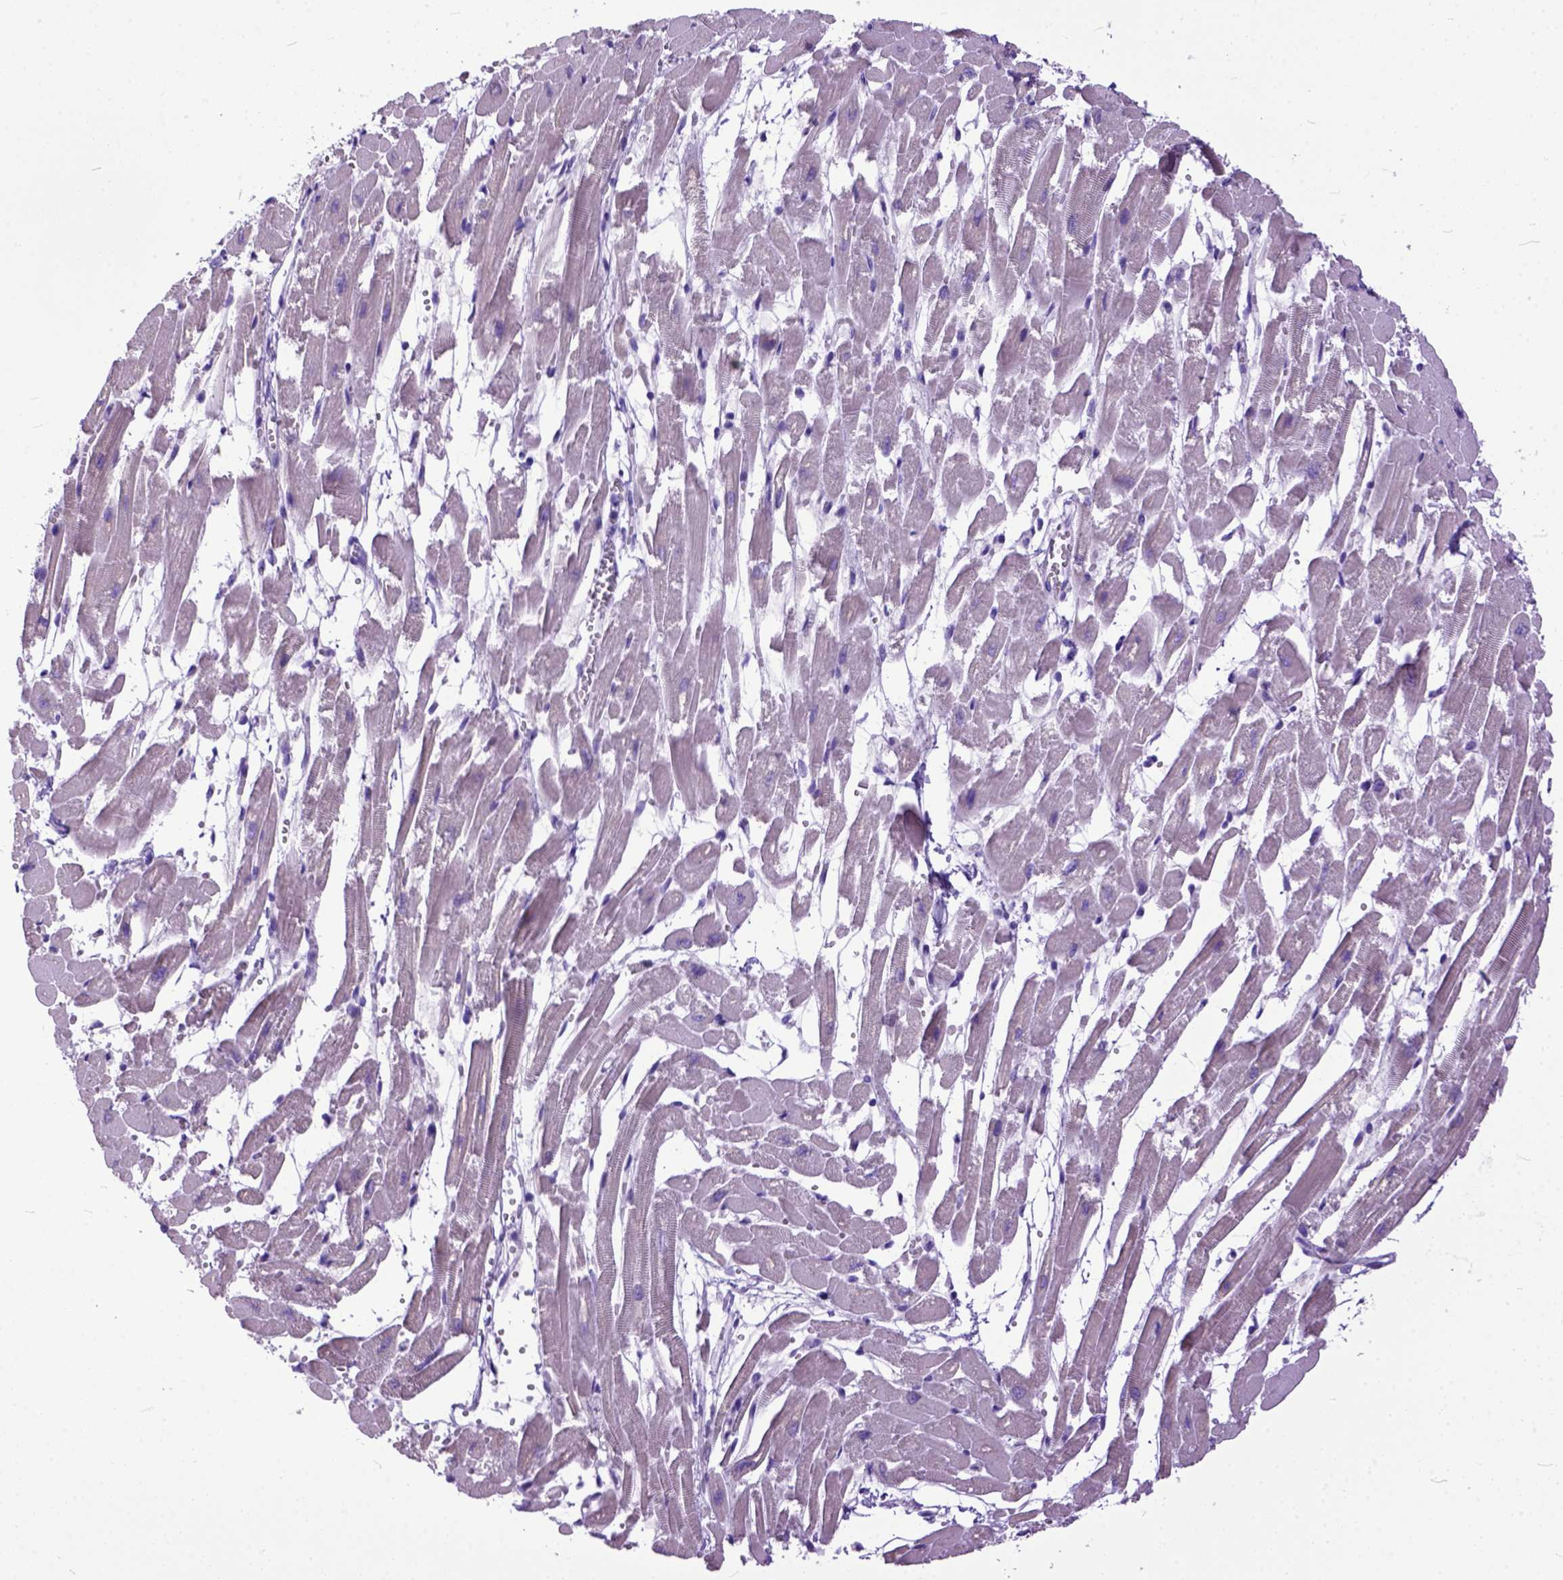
{"staining": {"intensity": "negative", "quantity": "none", "location": "none"}, "tissue": "heart muscle", "cell_type": "Cardiomyocytes", "image_type": "normal", "snomed": [{"axis": "morphology", "description": "Normal tissue, NOS"}, {"axis": "topography", "description": "Heart"}], "caption": "This is a micrograph of immunohistochemistry staining of benign heart muscle, which shows no expression in cardiomyocytes.", "gene": "CRB1", "patient": {"sex": "female", "age": 52}}